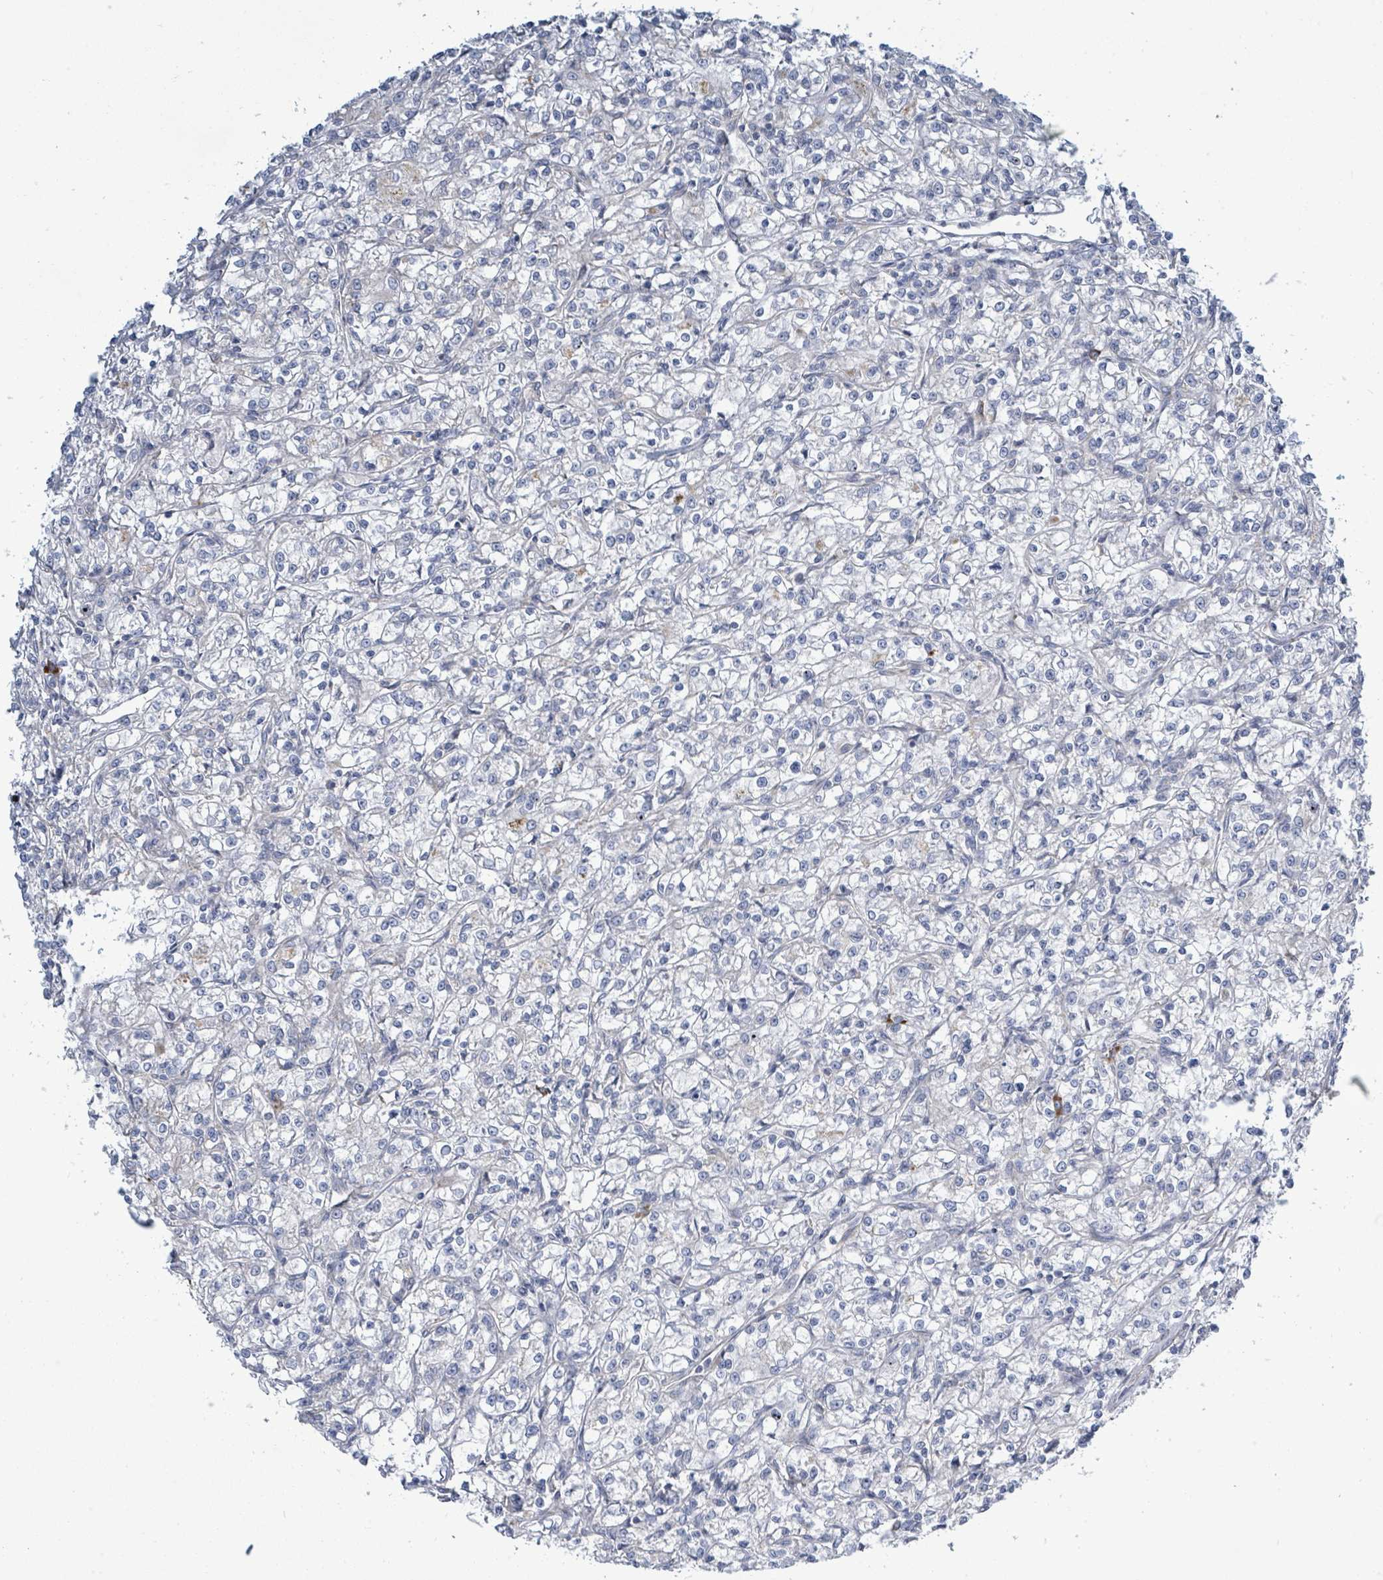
{"staining": {"intensity": "negative", "quantity": "none", "location": "none"}, "tissue": "renal cancer", "cell_type": "Tumor cells", "image_type": "cancer", "snomed": [{"axis": "morphology", "description": "Adenocarcinoma, NOS"}, {"axis": "topography", "description": "Kidney"}], "caption": "DAB (3,3'-diaminobenzidine) immunohistochemical staining of human renal cancer (adenocarcinoma) displays no significant expression in tumor cells.", "gene": "SIRPB1", "patient": {"sex": "female", "age": 59}}